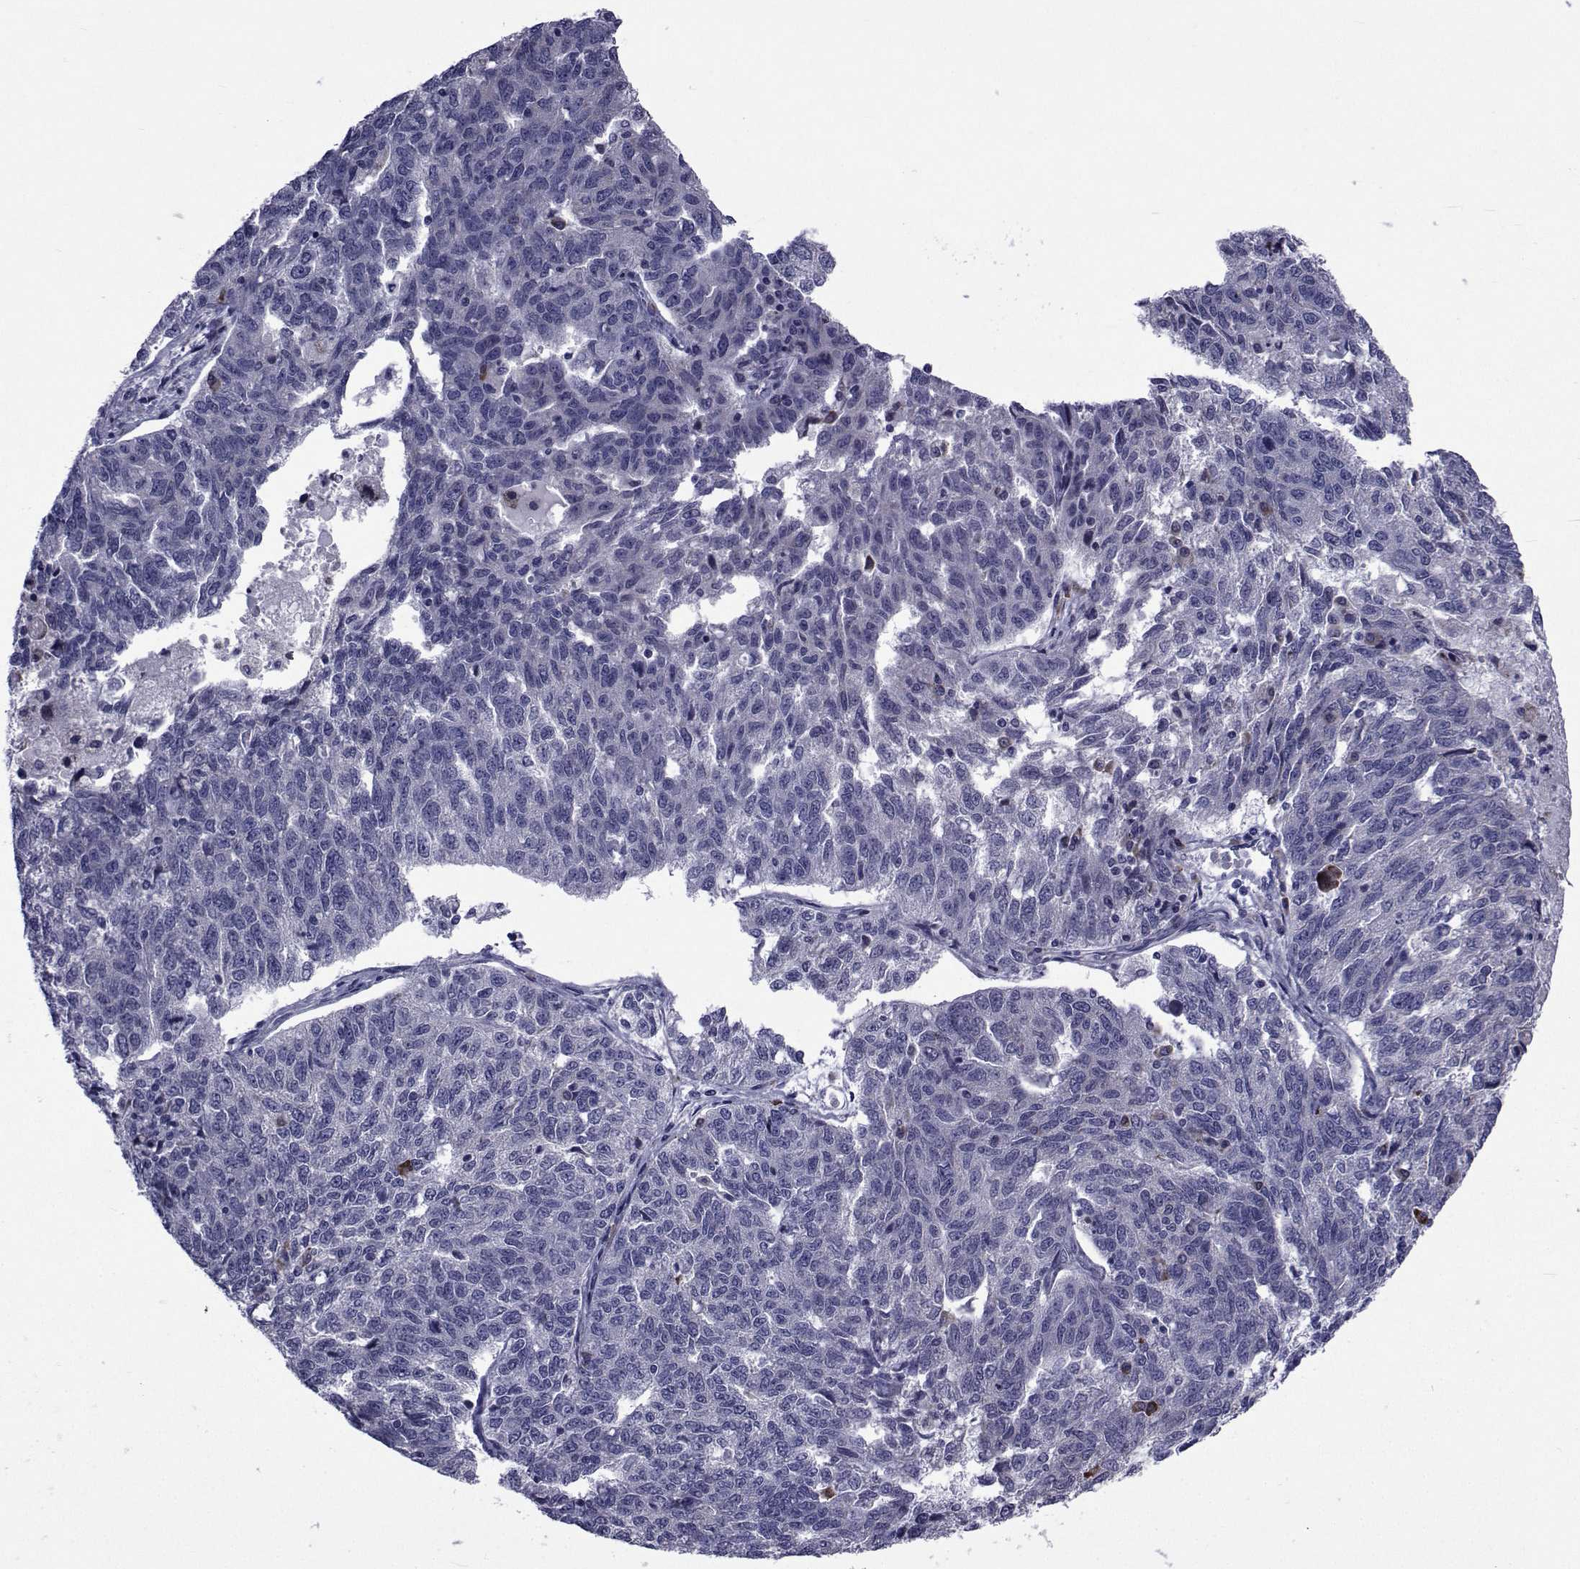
{"staining": {"intensity": "negative", "quantity": "none", "location": "none"}, "tissue": "ovarian cancer", "cell_type": "Tumor cells", "image_type": "cancer", "snomed": [{"axis": "morphology", "description": "Cystadenocarcinoma, serous, NOS"}, {"axis": "topography", "description": "Ovary"}], "caption": "This histopathology image is of ovarian cancer (serous cystadenocarcinoma) stained with IHC to label a protein in brown with the nuclei are counter-stained blue. There is no positivity in tumor cells.", "gene": "ROPN1", "patient": {"sex": "female", "age": 71}}